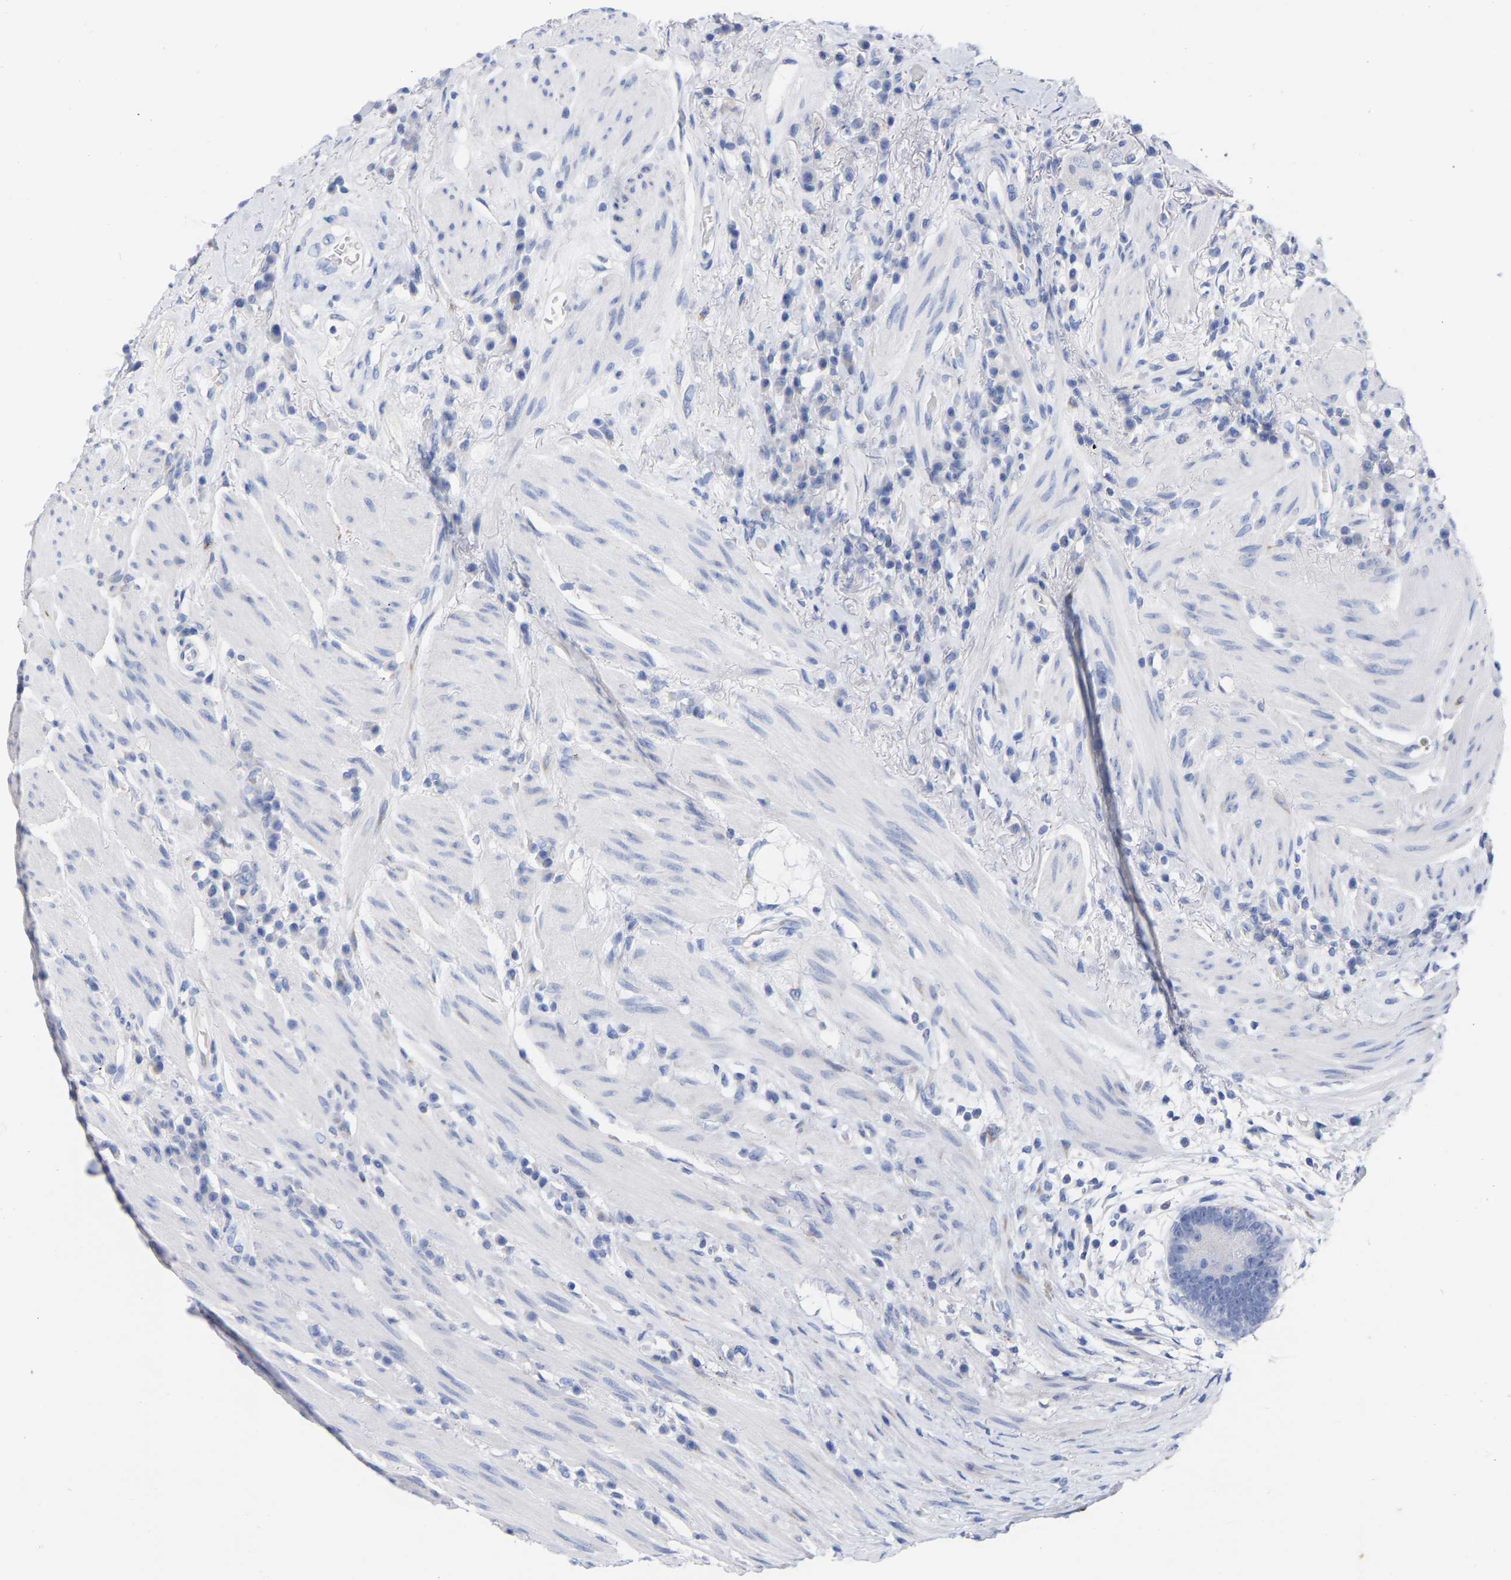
{"staining": {"intensity": "negative", "quantity": "none", "location": "none"}, "tissue": "colorectal cancer", "cell_type": "Tumor cells", "image_type": "cancer", "snomed": [{"axis": "morphology", "description": "Adenocarcinoma, NOS"}, {"axis": "topography", "description": "Rectum"}], "caption": "High power microscopy micrograph of an immunohistochemistry photomicrograph of colorectal cancer, revealing no significant staining in tumor cells.", "gene": "HAPLN1", "patient": {"sex": "female", "age": 89}}